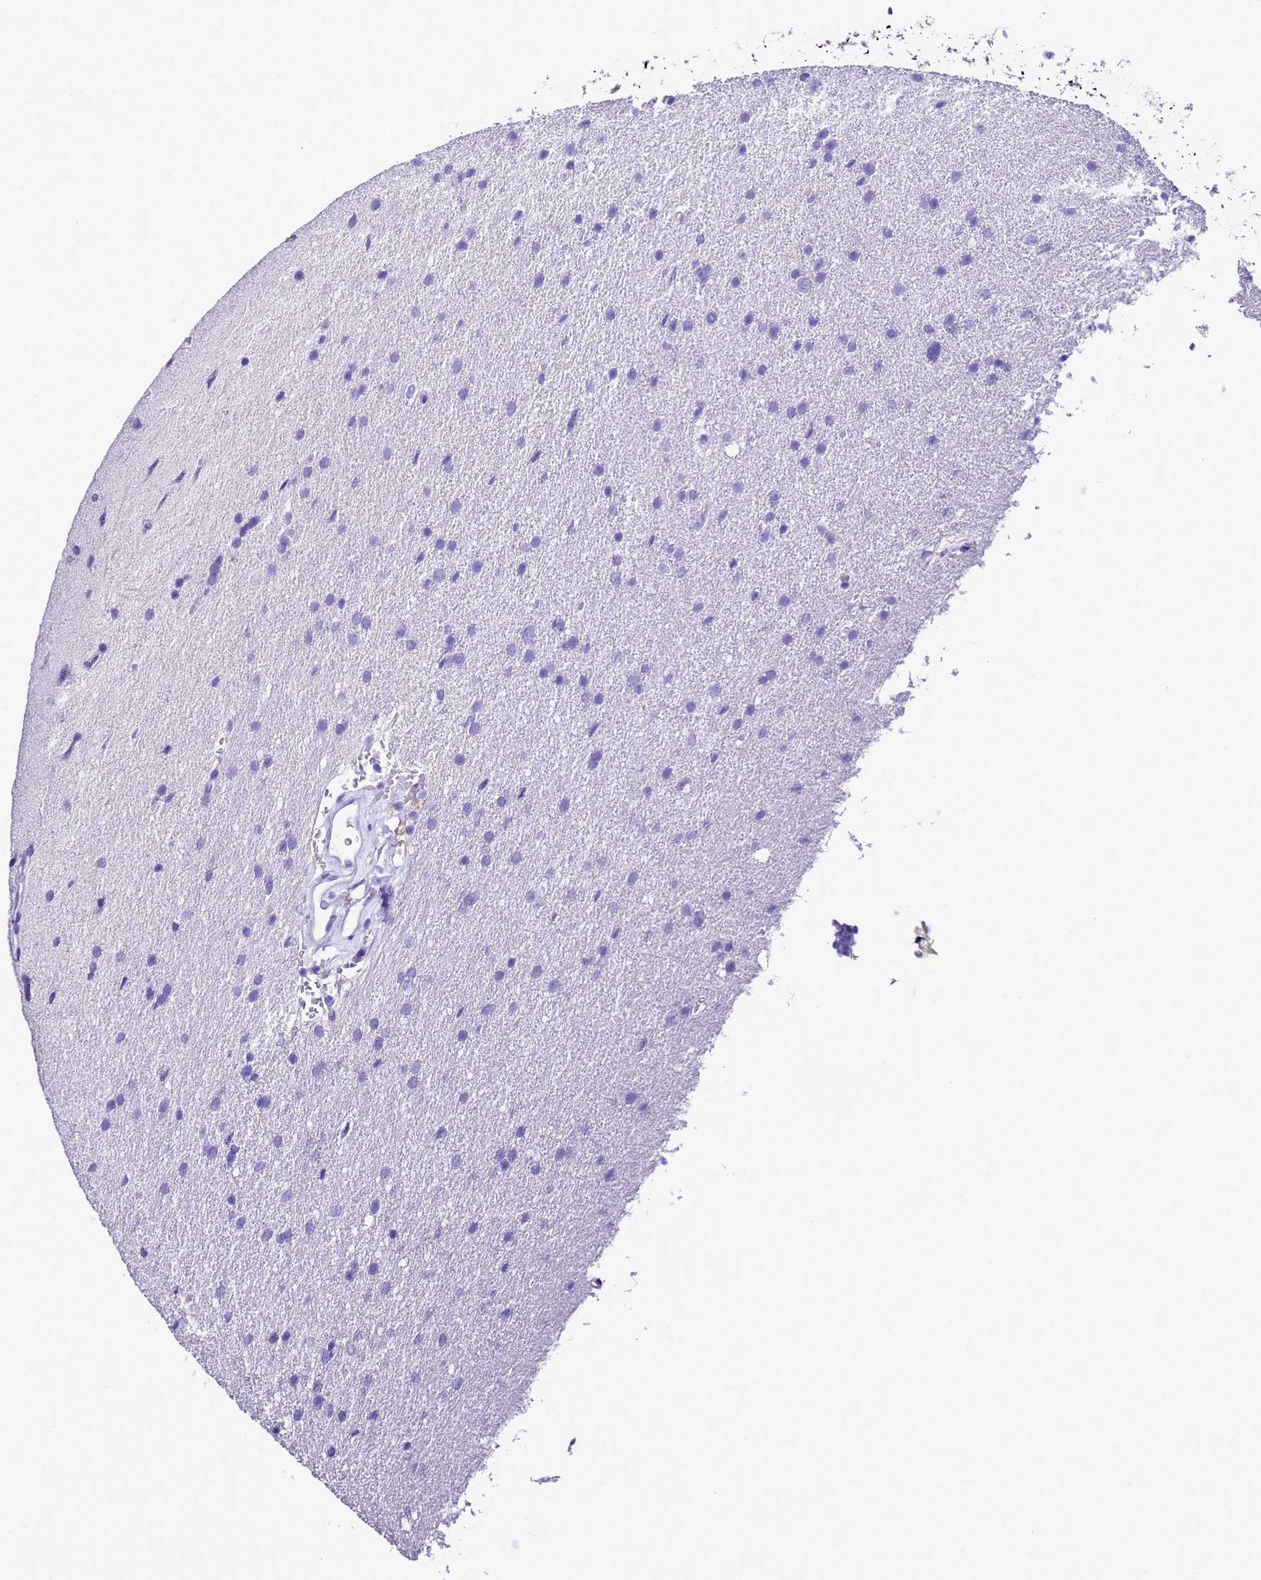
{"staining": {"intensity": "negative", "quantity": "none", "location": "none"}, "tissue": "glioma", "cell_type": "Tumor cells", "image_type": "cancer", "snomed": [{"axis": "morphology", "description": "Glioma, malignant, High grade"}, {"axis": "topography", "description": "Cerebral cortex"}], "caption": "A photomicrograph of malignant high-grade glioma stained for a protein demonstrates no brown staining in tumor cells.", "gene": "UGT2B10", "patient": {"sex": "female", "age": 36}}